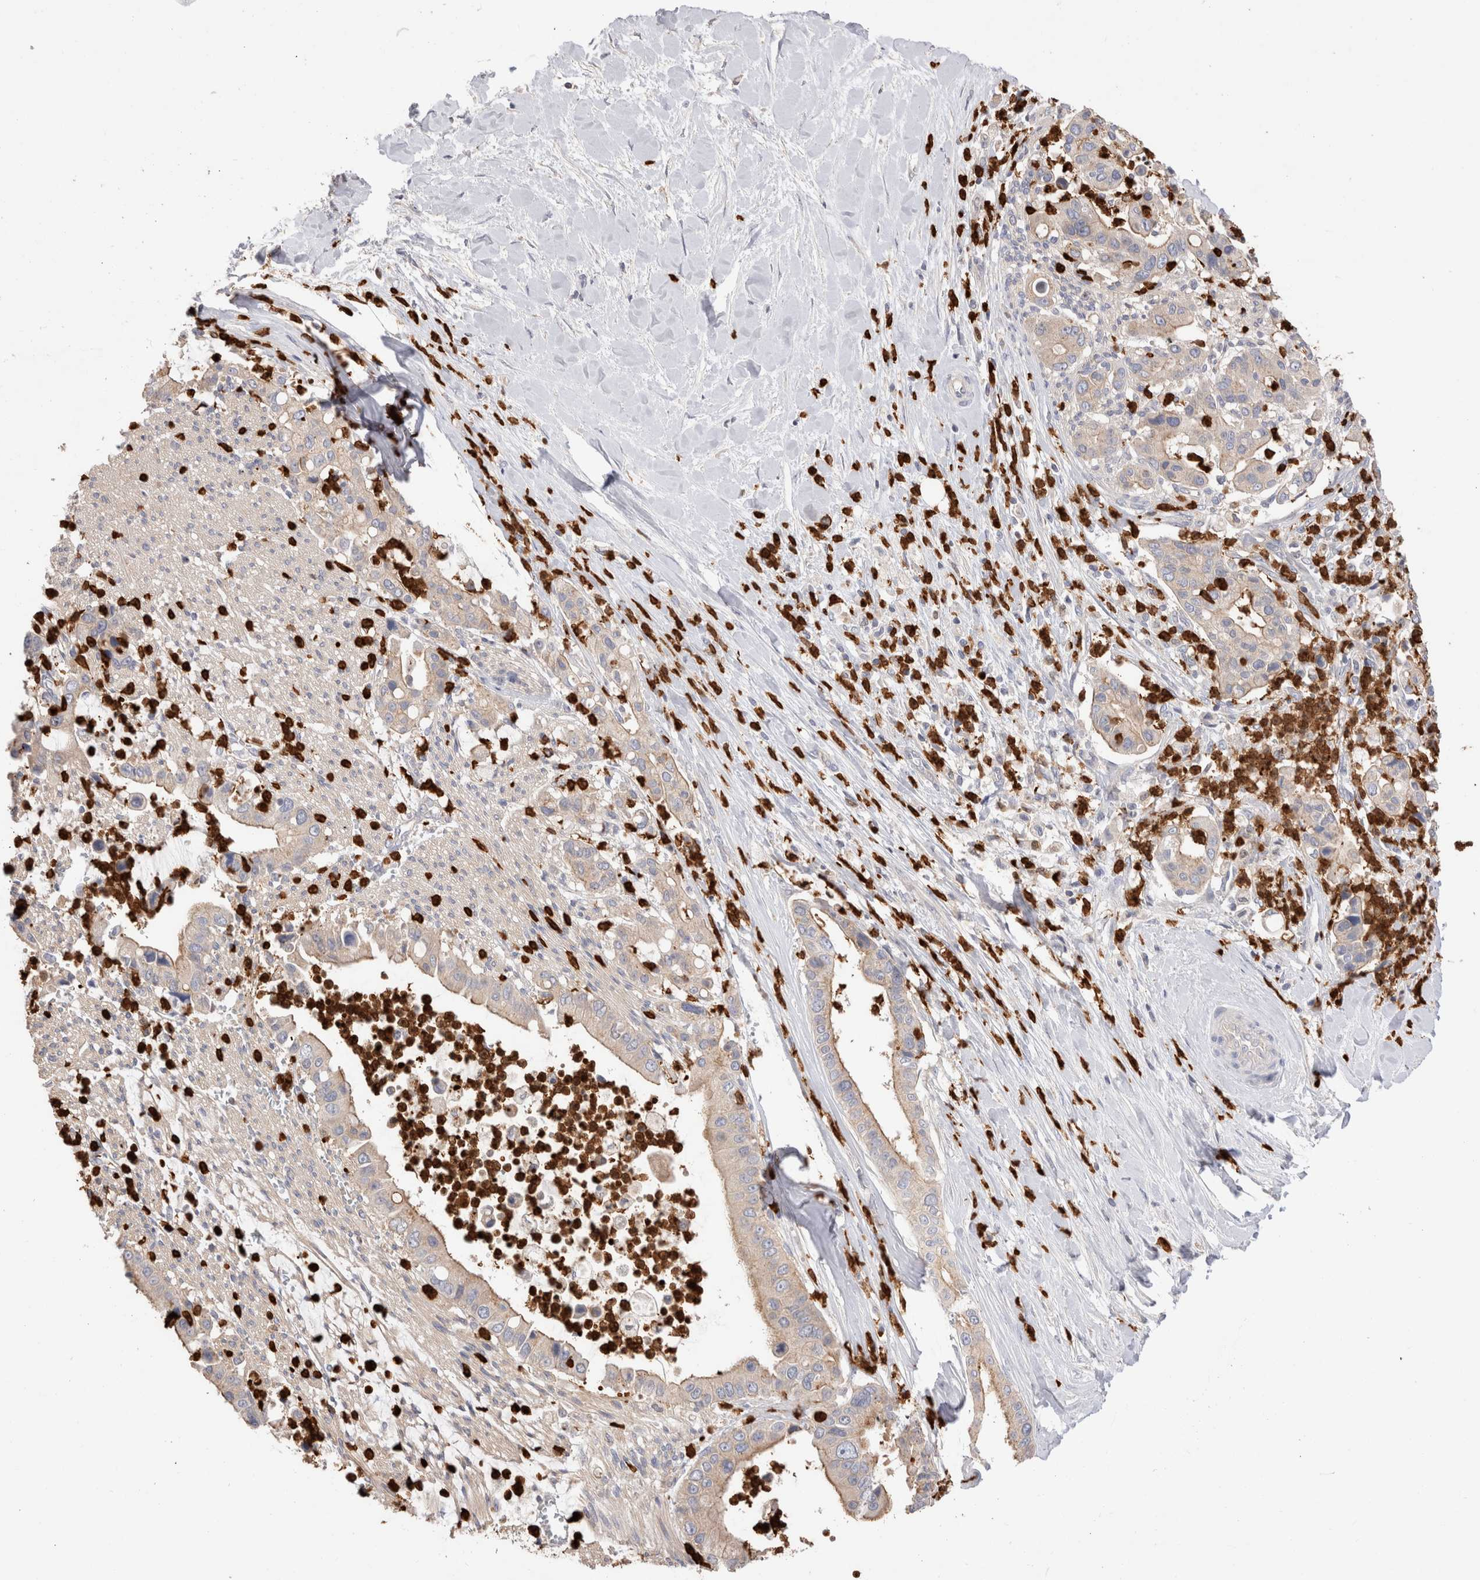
{"staining": {"intensity": "weak", "quantity": ">75%", "location": "cytoplasmic/membranous"}, "tissue": "liver cancer", "cell_type": "Tumor cells", "image_type": "cancer", "snomed": [{"axis": "morphology", "description": "Cholangiocarcinoma"}, {"axis": "topography", "description": "Liver"}], "caption": "A high-resolution photomicrograph shows immunohistochemistry (IHC) staining of liver cancer (cholangiocarcinoma), which exhibits weak cytoplasmic/membranous staining in approximately >75% of tumor cells.", "gene": "NXT2", "patient": {"sex": "female", "age": 54}}